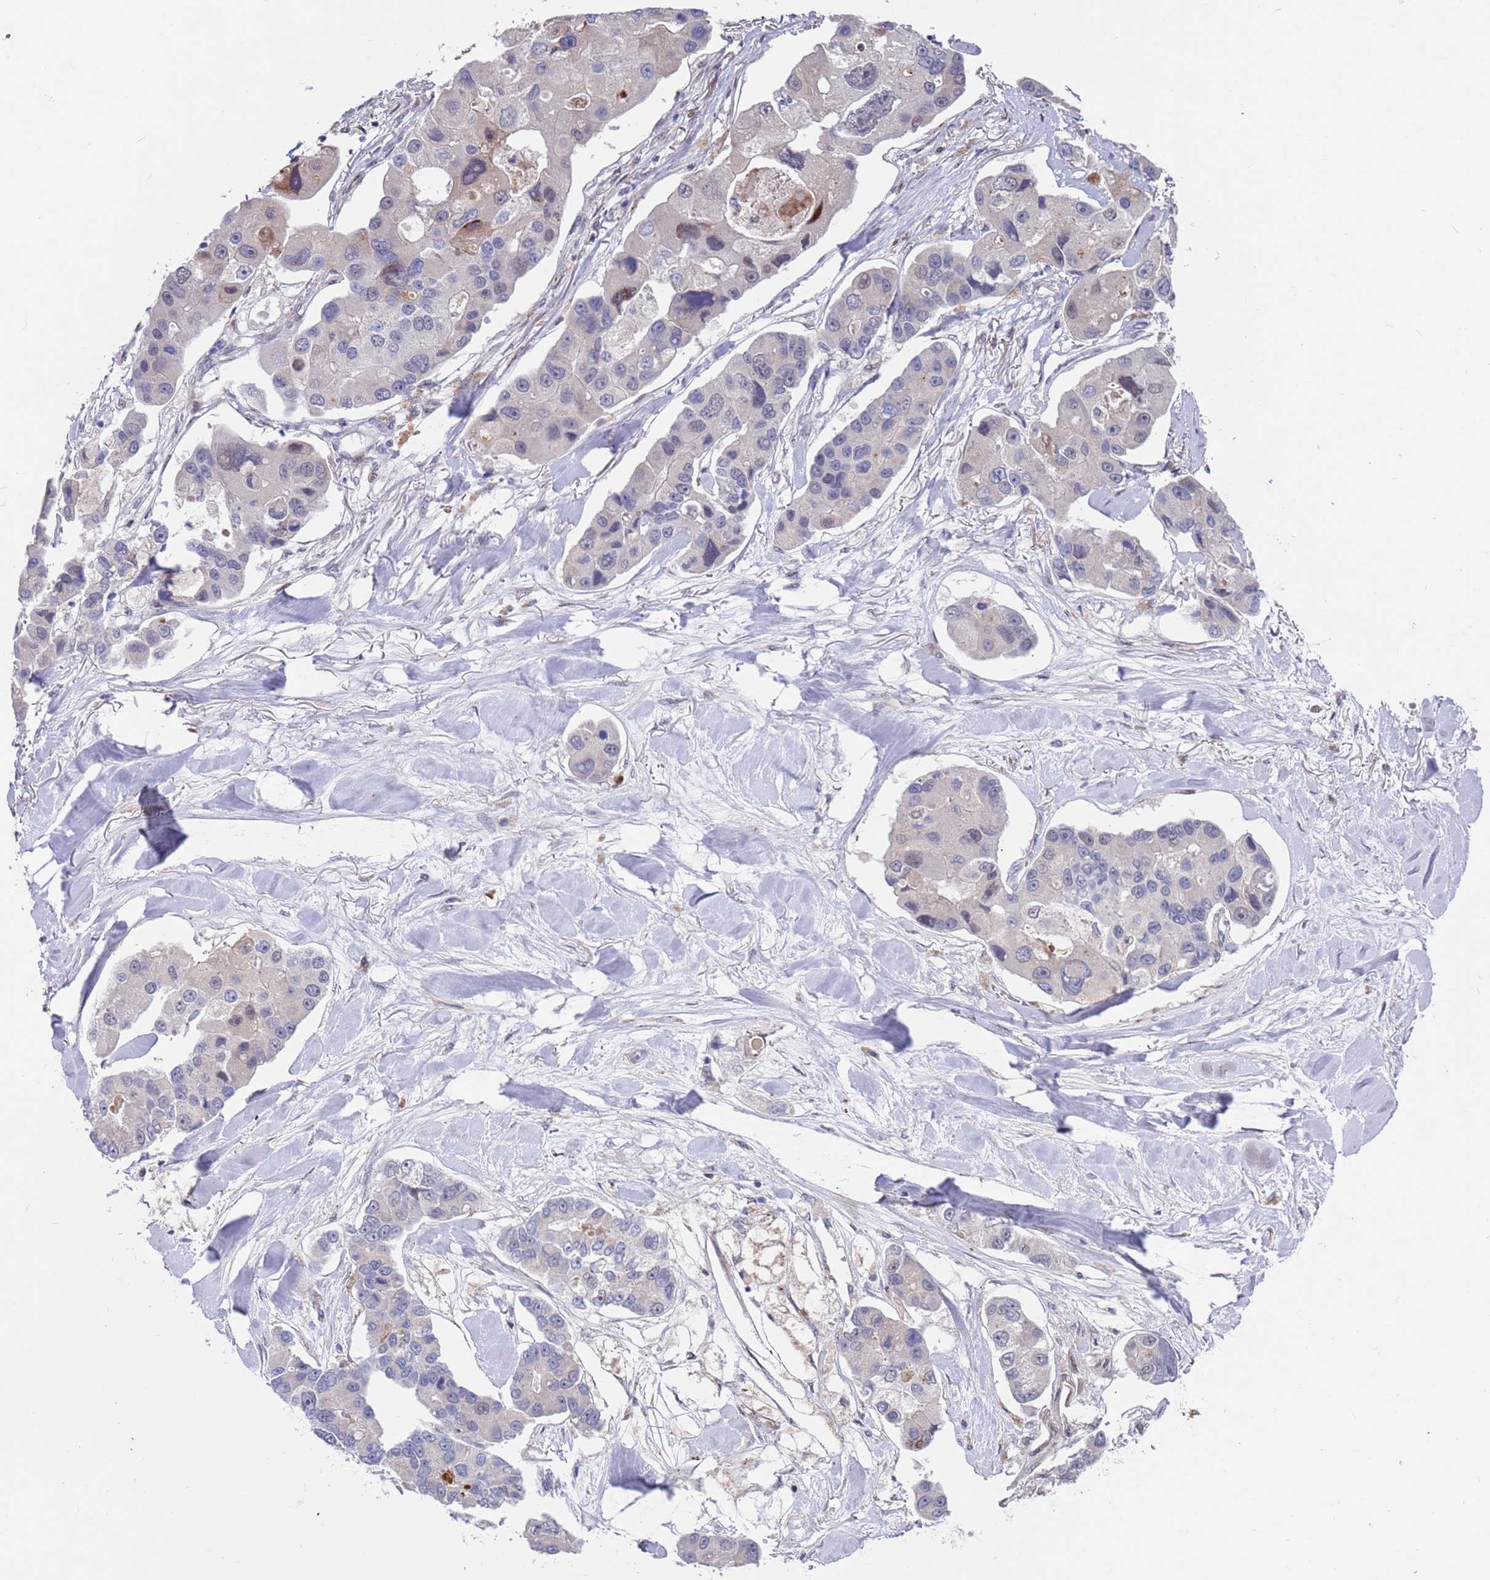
{"staining": {"intensity": "negative", "quantity": "none", "location": "none"}, "tissue": "lung cancer", "cell_type": "Tumor cells", "image_type": "cancer", "snomed": [{"axis": "morphology", "description": "Adenocarcinoma, NOS"}, {"axis": "topography", "description": "Lung"}], "caption": "Immunohistochemical staining of human lung cancer (adenocarcinoma) shows no significant expression in tumor cells.", "gene": "FBXO27", "patient": {"sex": "female", "age": 54}}